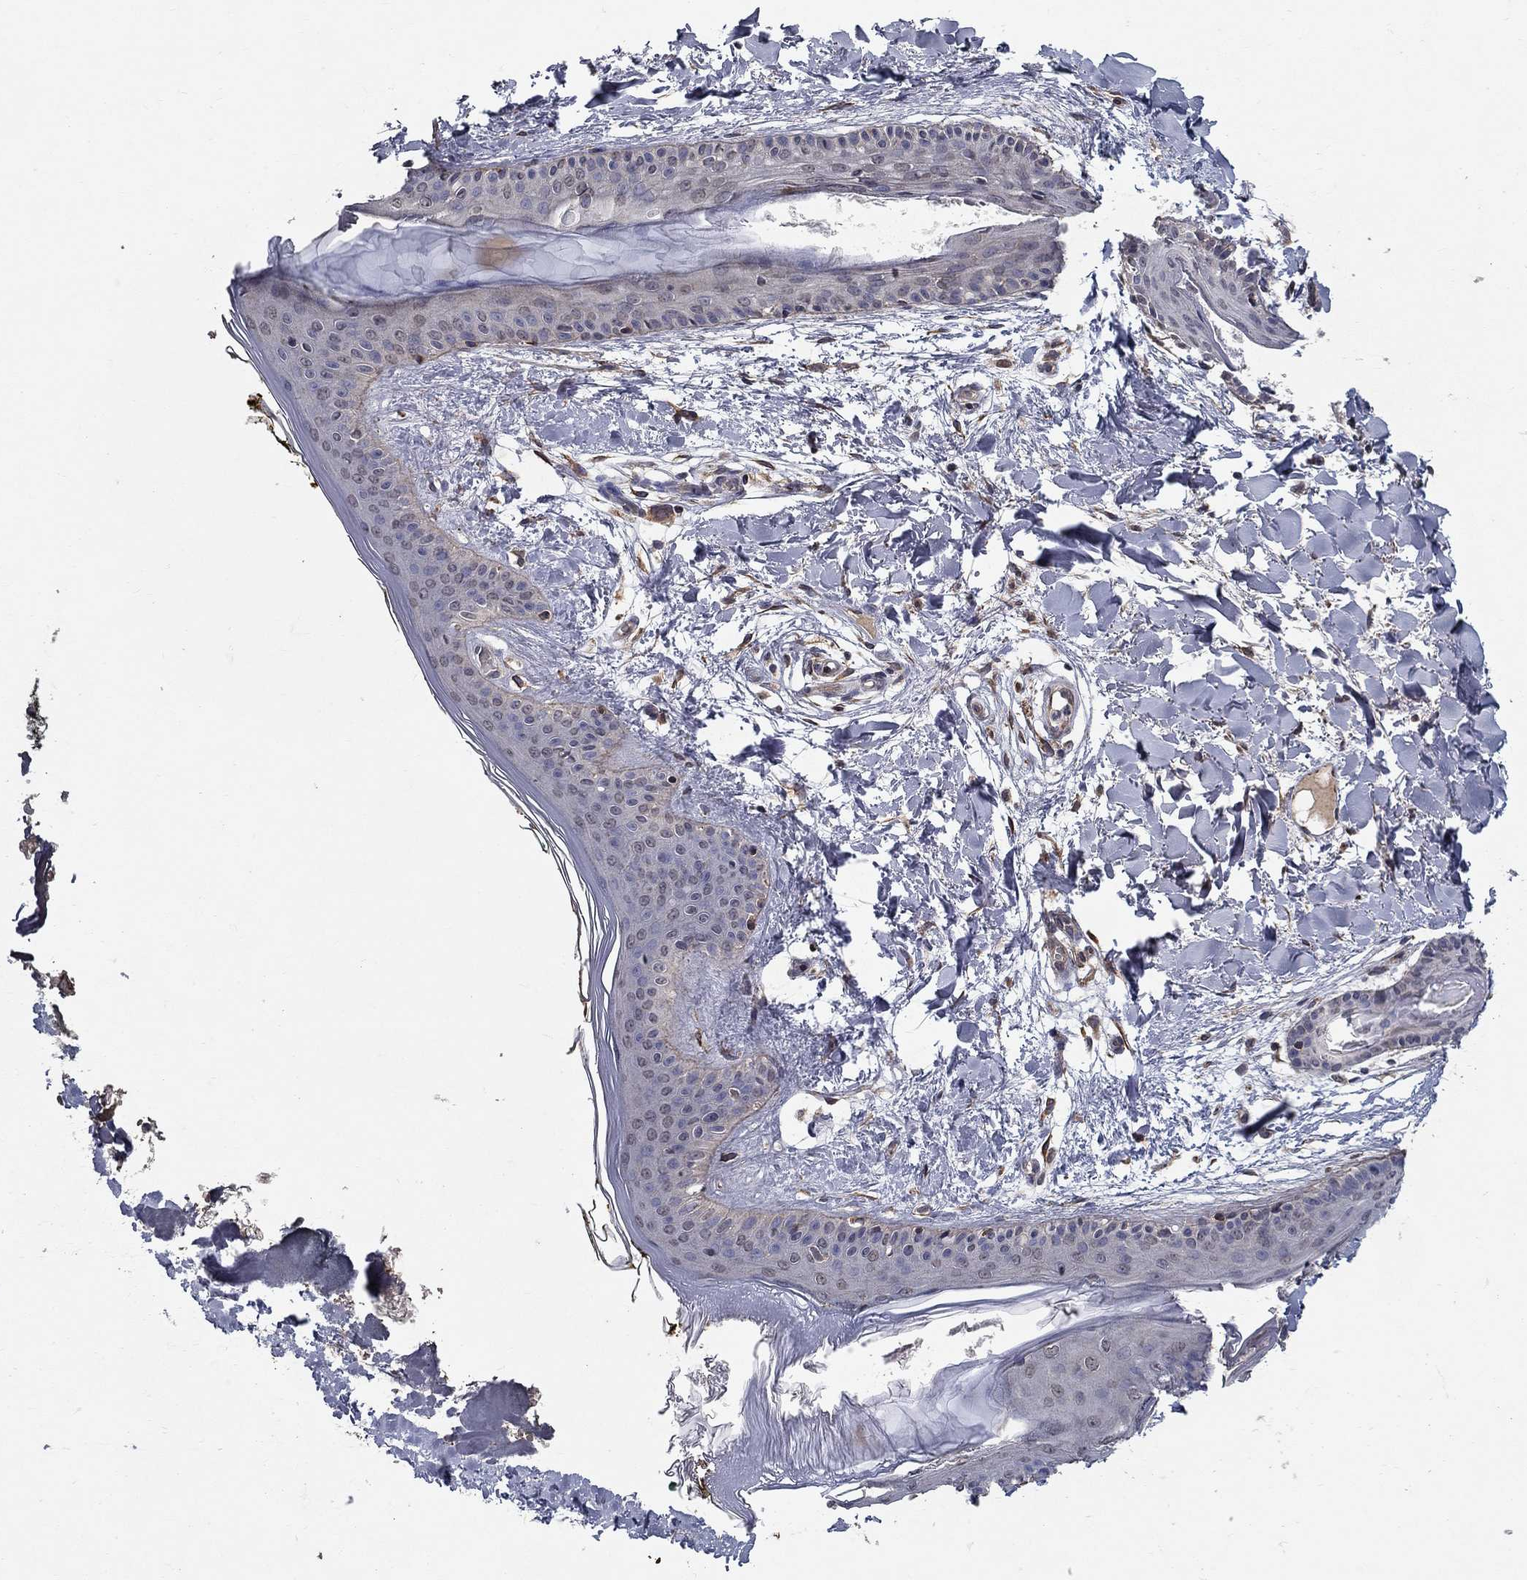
{"staining": {"intensity": "negative", "quantity": "none", "location": "none"}, "tissue": "skin", "cell_type": "Fibroblasts", "image_type": "normal", "snomed": [{"axis": "morphology", "description": "Normal tissue, NOS"}, {"axis": "topography", "description": "Skin"}], "caption": "The image reveals no significant expression in fibroblasts of skin.", "gene": "SLC2A13", "patient": {"sex": "female", "age": 34}}